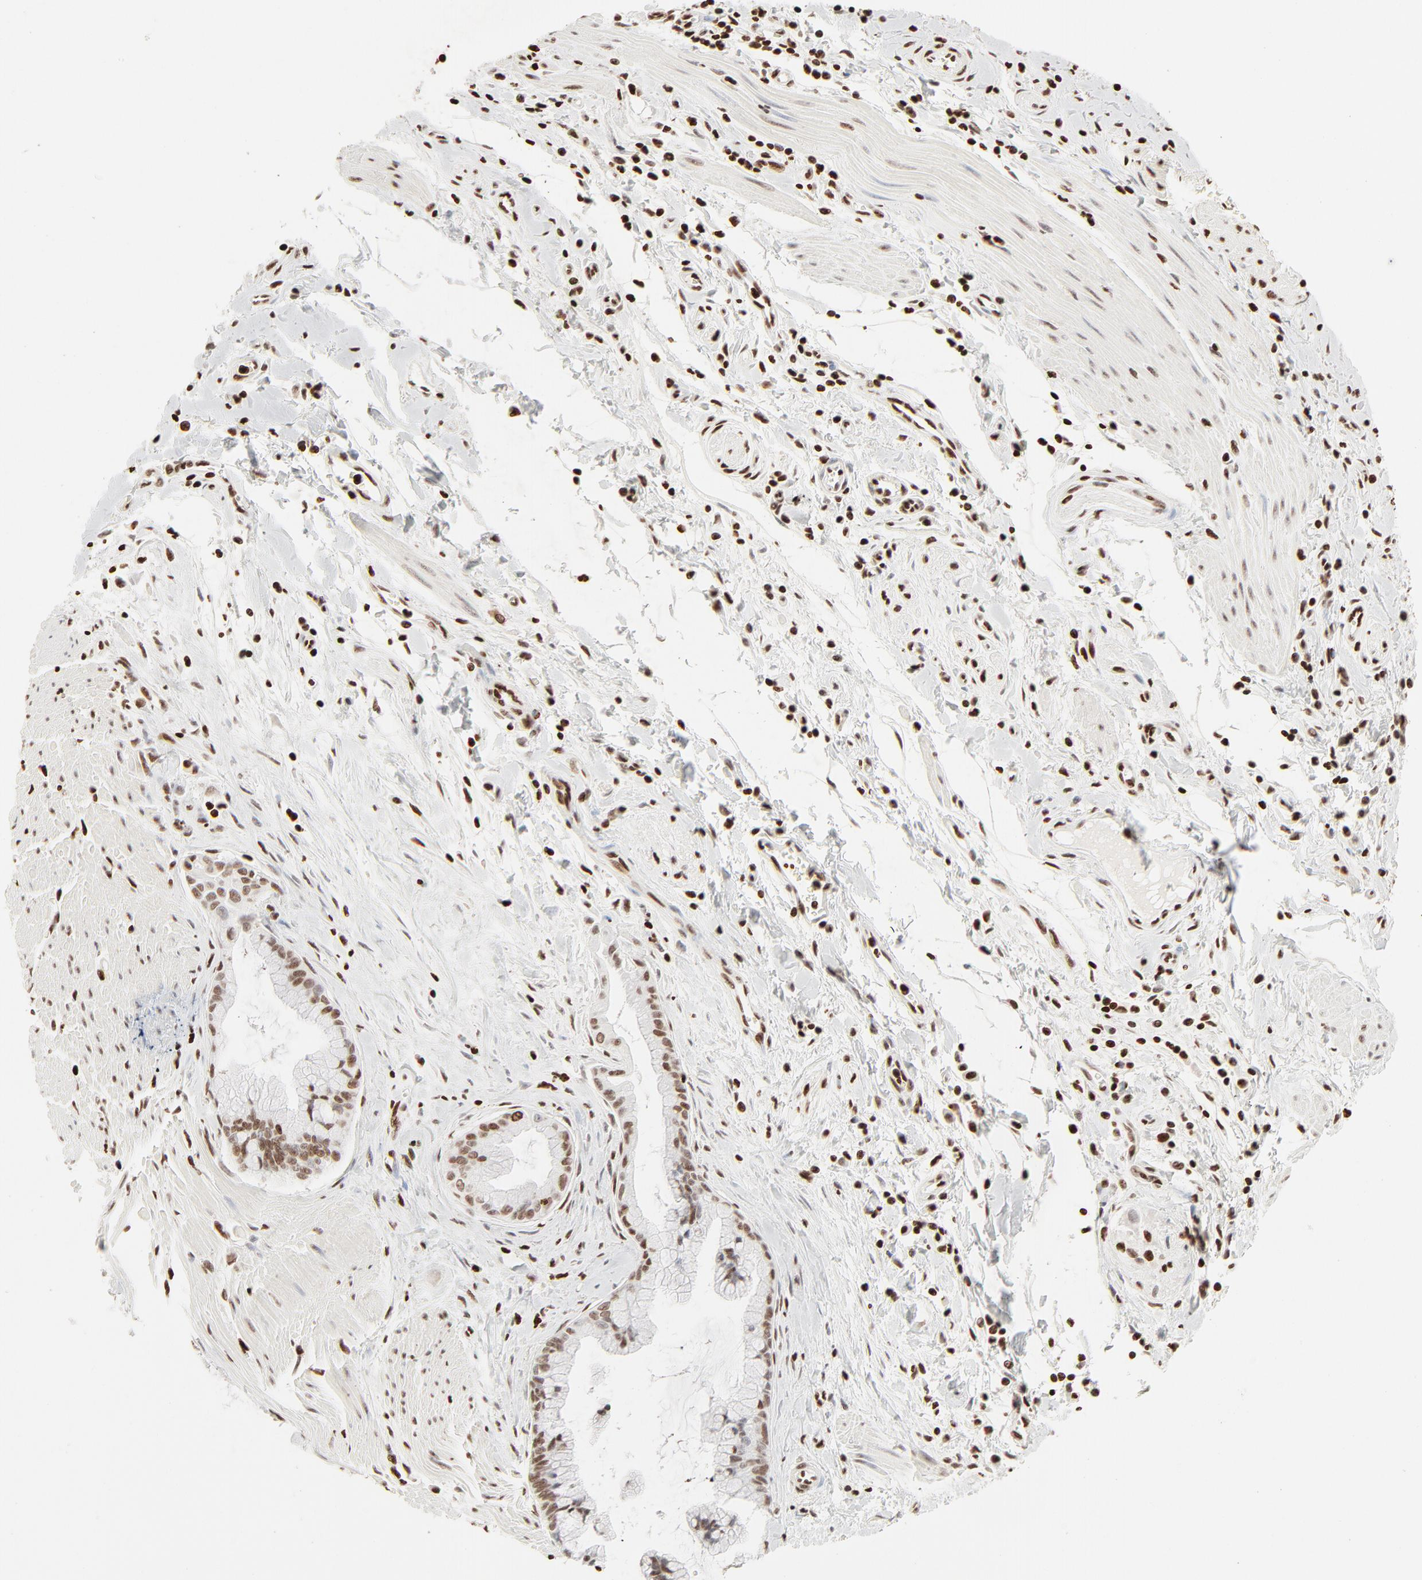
{"staining": {"intensity": "moderate", "quantity": ">75%", "location": "nuclear"}, "tissue": "pancreatic cancer", "cell_type": "Tumor cells", "image_type": "cancer", "snomed": [{"axis": "morphology", "description": "Adenocarcinoma, NOS"}, {"axis": "topography", "description": "Pancreas"}], "caption": "Protein expression analysis of human pancreatic adenocarcinoma reveals moderate nuclear staining in approximately >75% of tumor cells.", "gene": "HMGB2", "patient": {"sex": "male", "age": 59}}